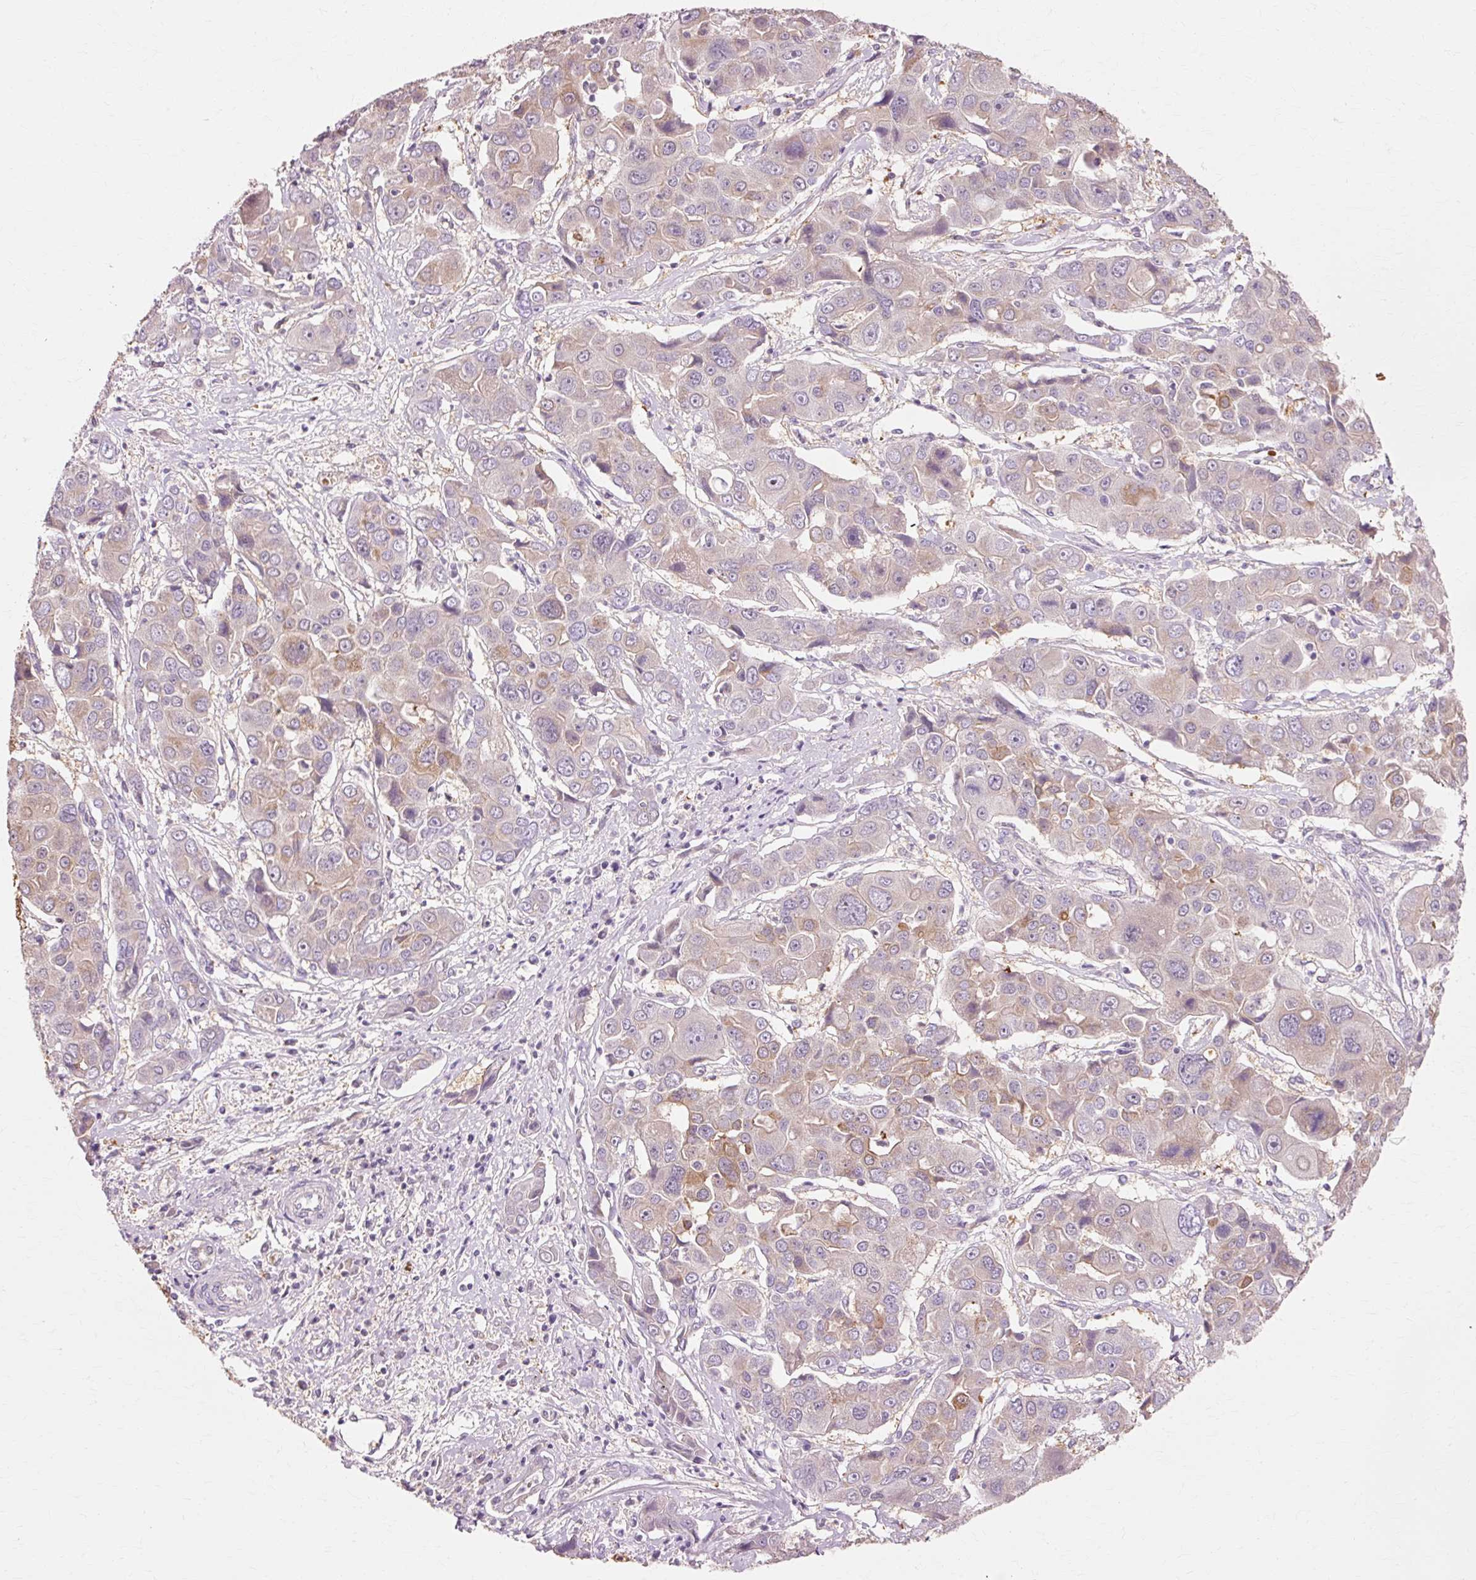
{"staining": {"intensity": "moderate", "quantity": "<25%", "location": "cytoplasmic/membranous"}, "tissue": "liver cancer", "cell_type": "Tumor cells", "image_type": "cancer", "snomed": [{"axis": "morphology", "description": "Cholangiocarcinoma"}, {"axis": "topography", "description": "Liver"}], "caption": "Immunohistochemical staining of human liver cholangiocarcinoma demonstrates low levels of moderate cytoplasmic/membranous protein positivity in about <25% of tumor cells.", "gene": "VN1R2", "patient": {"sex": "male", "age": 67}}